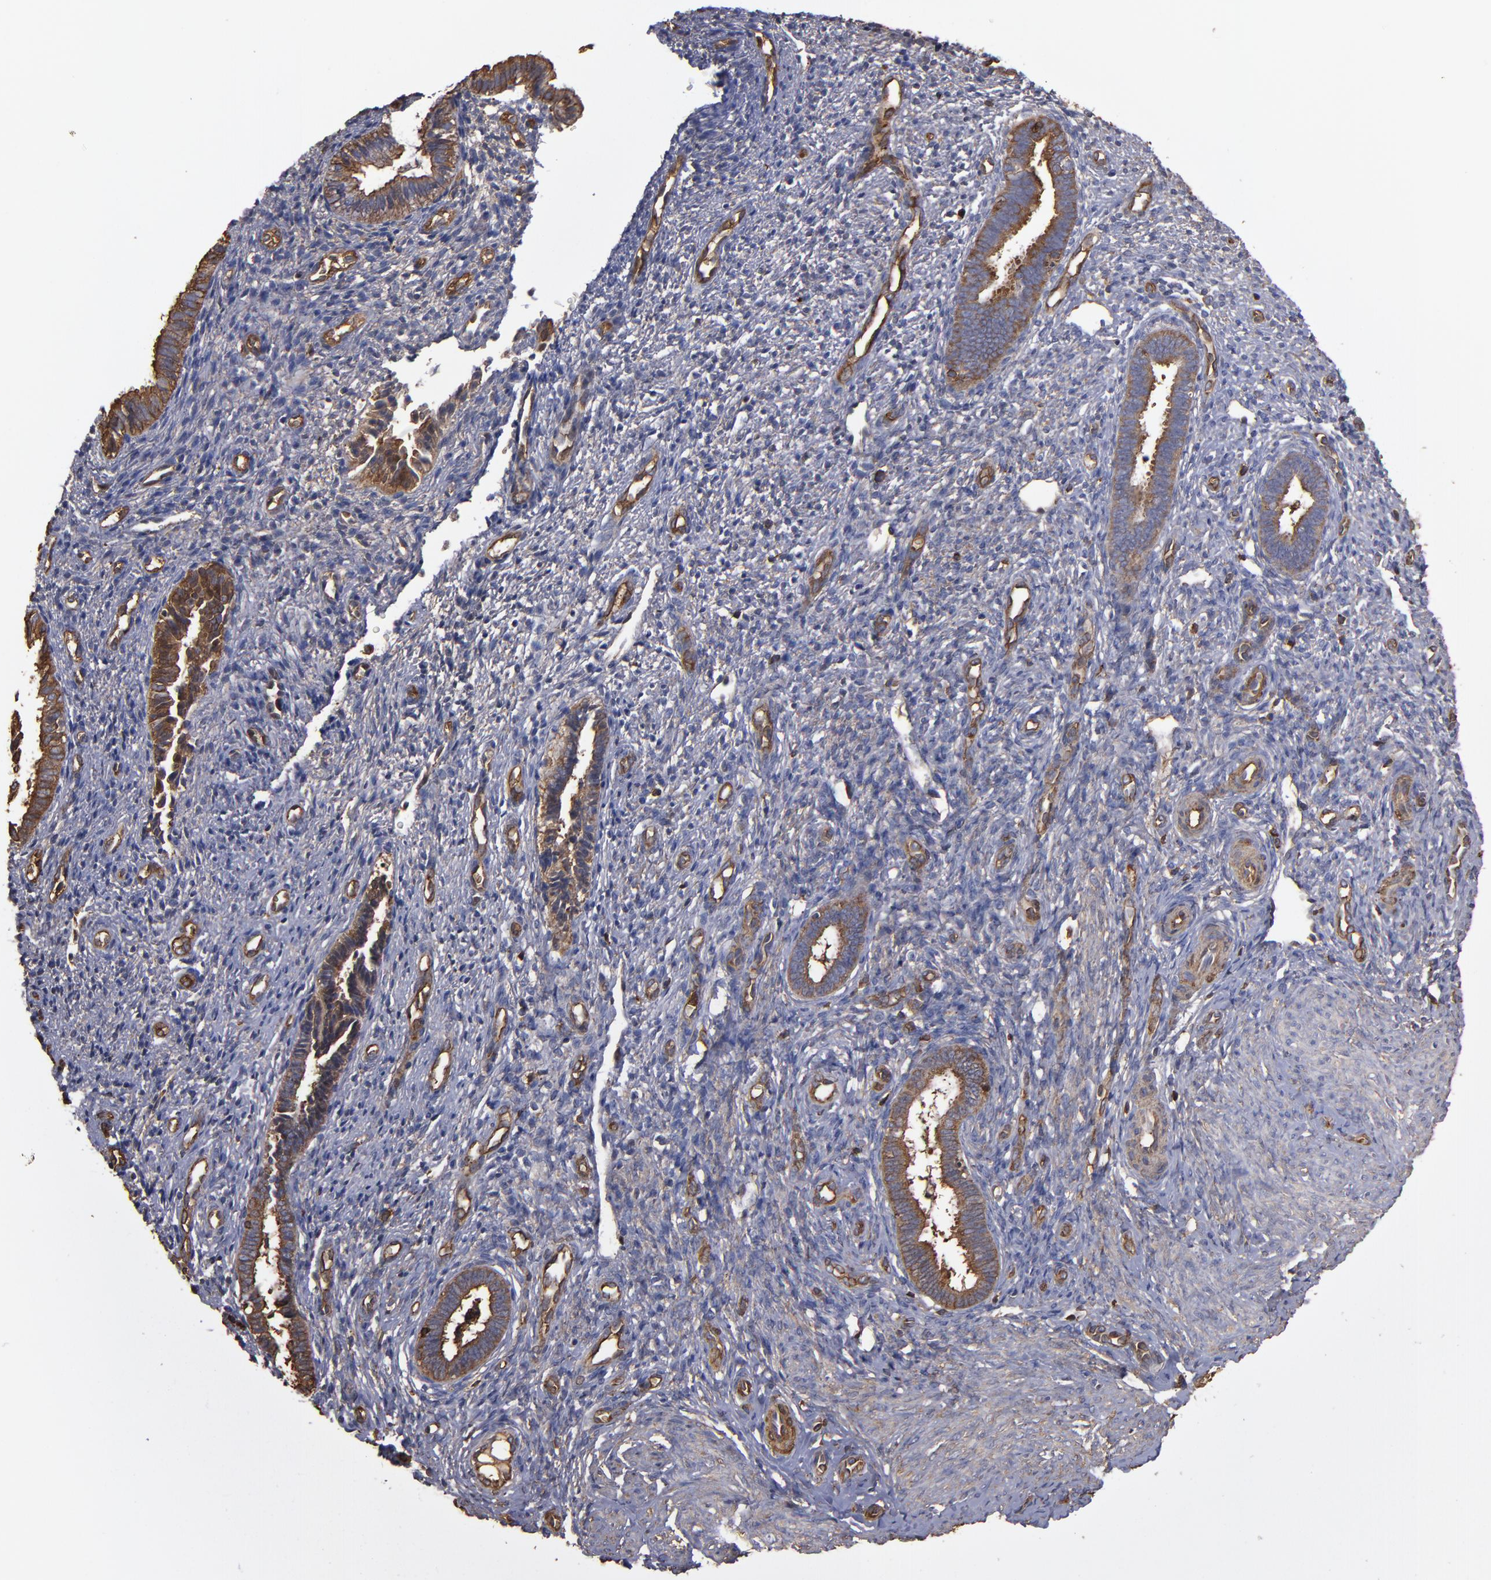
{"staining": {"intensity": "moderate", "quantity": "<25%", "location": "cytoplasmic/membranous"}, "tissue": "endometrium", "cell_type": "Cells in endometrial stroma", "image_type": "normal", "snomed": [{"axis": "morphology", "description": "Normal tissue, NOS"}, {"axis": "topography", "description": "Endometrium"}], "caption": "Moderate cytoplasmic/membranous protein expression is appreciated in approximately <25% of cells in endometrial stroma in endometrium. Immunohistochemistry stains the protein of interest in brown and the nuclei are stained blue.", "gene": "ACTN4", "patient": {"sex": "female", "age": 27}}